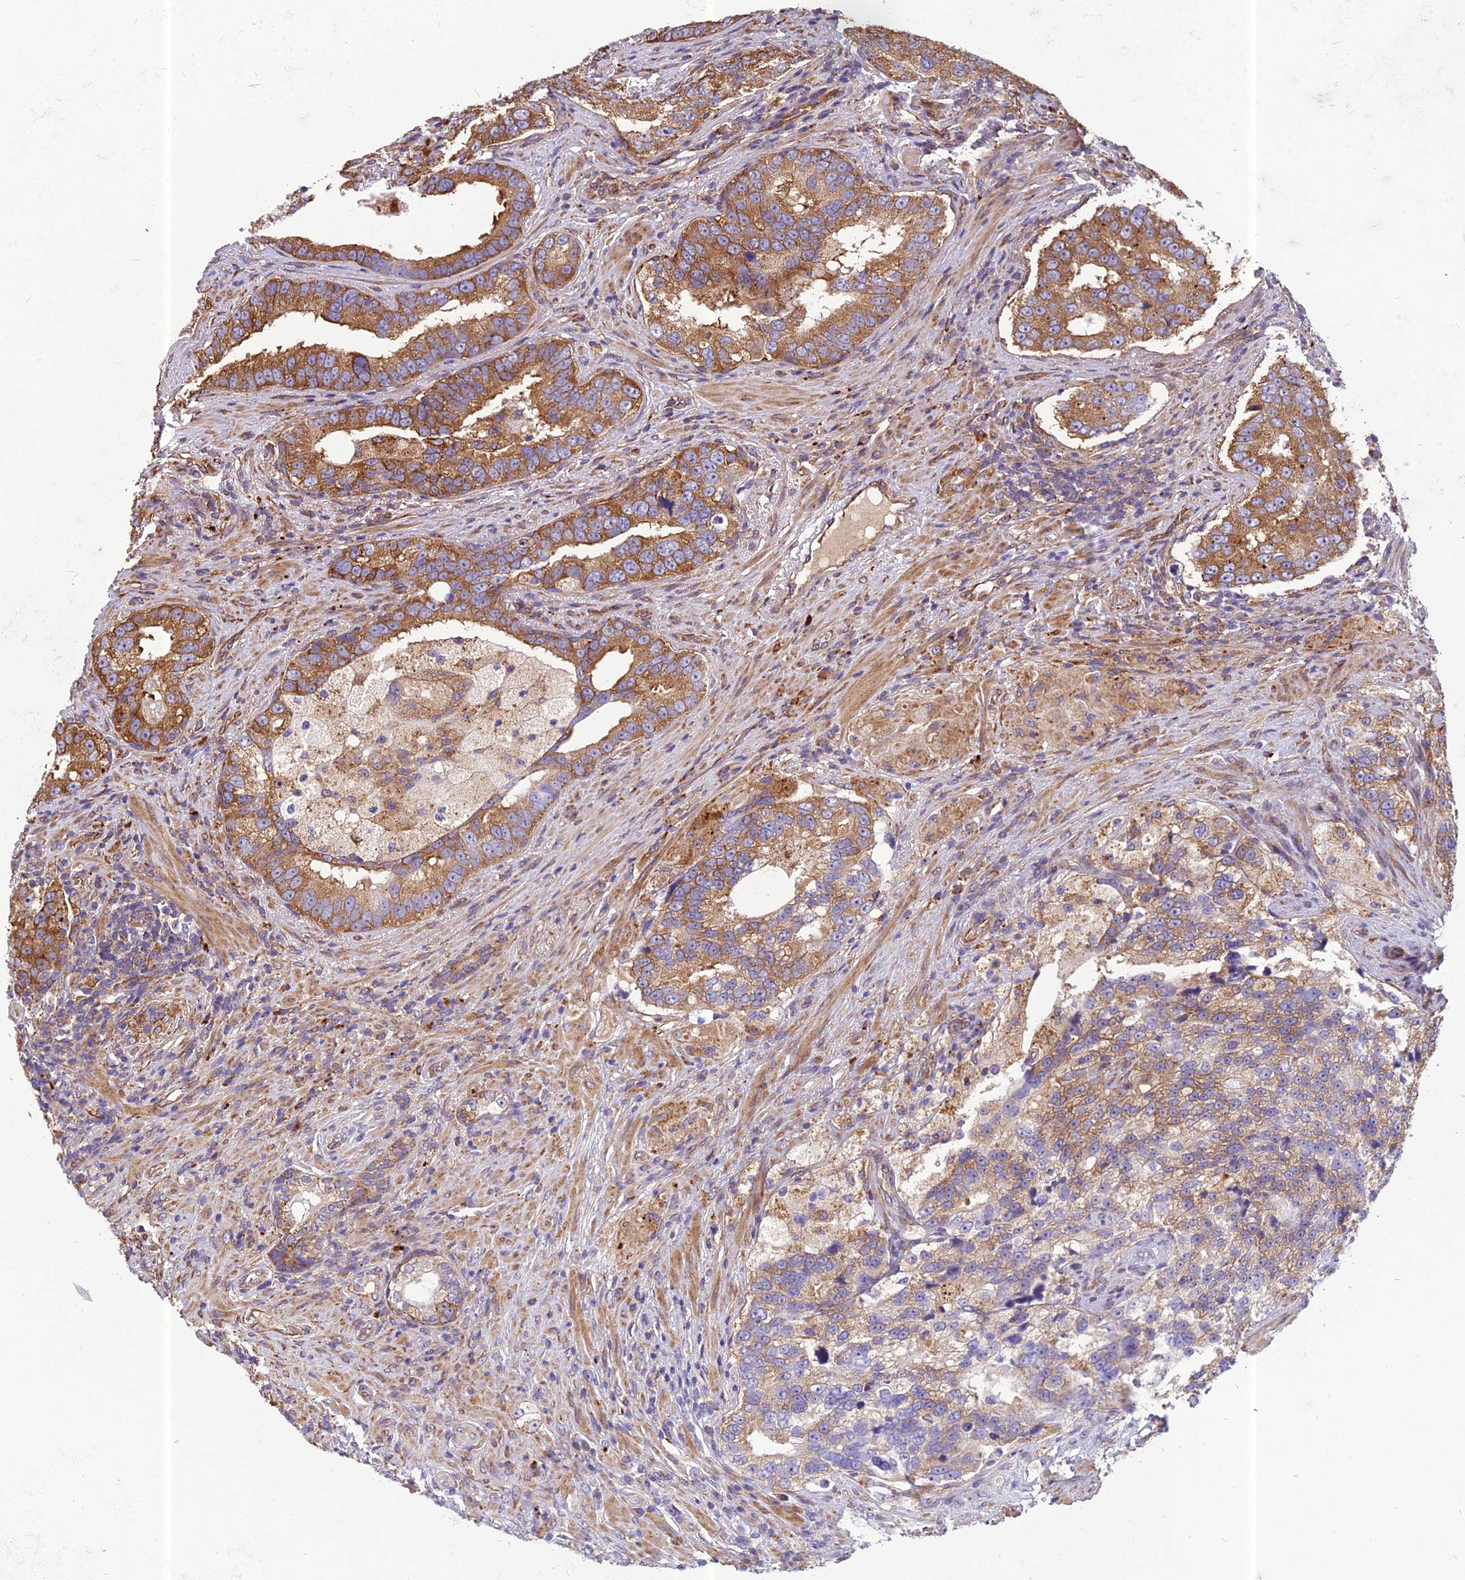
{"staining": {"intensity": "moderate", "quantity": ">75%", "location": "cytoplasmic/membranous"}, "tissue": "prostate cancer", "cell_type": "Tumor cells", "image_type": "cancer", "snomed": [{"axis": "morphology", "description": "Adenocarcinoma, High grade"}, {"axis": "topography", "description": "Prostate"}], "caption": "This micrograph displays prostate adenocarcinoma (high-grade) stained with immunohistochemistry to label a protein in brown. The cytoplasmic/membranous of tumor cells show moderate positivity for the protein. Nuclei are counter-stained blue.", "gene": "SPDL1", "patient": {"sex": "male", "age": 70}}